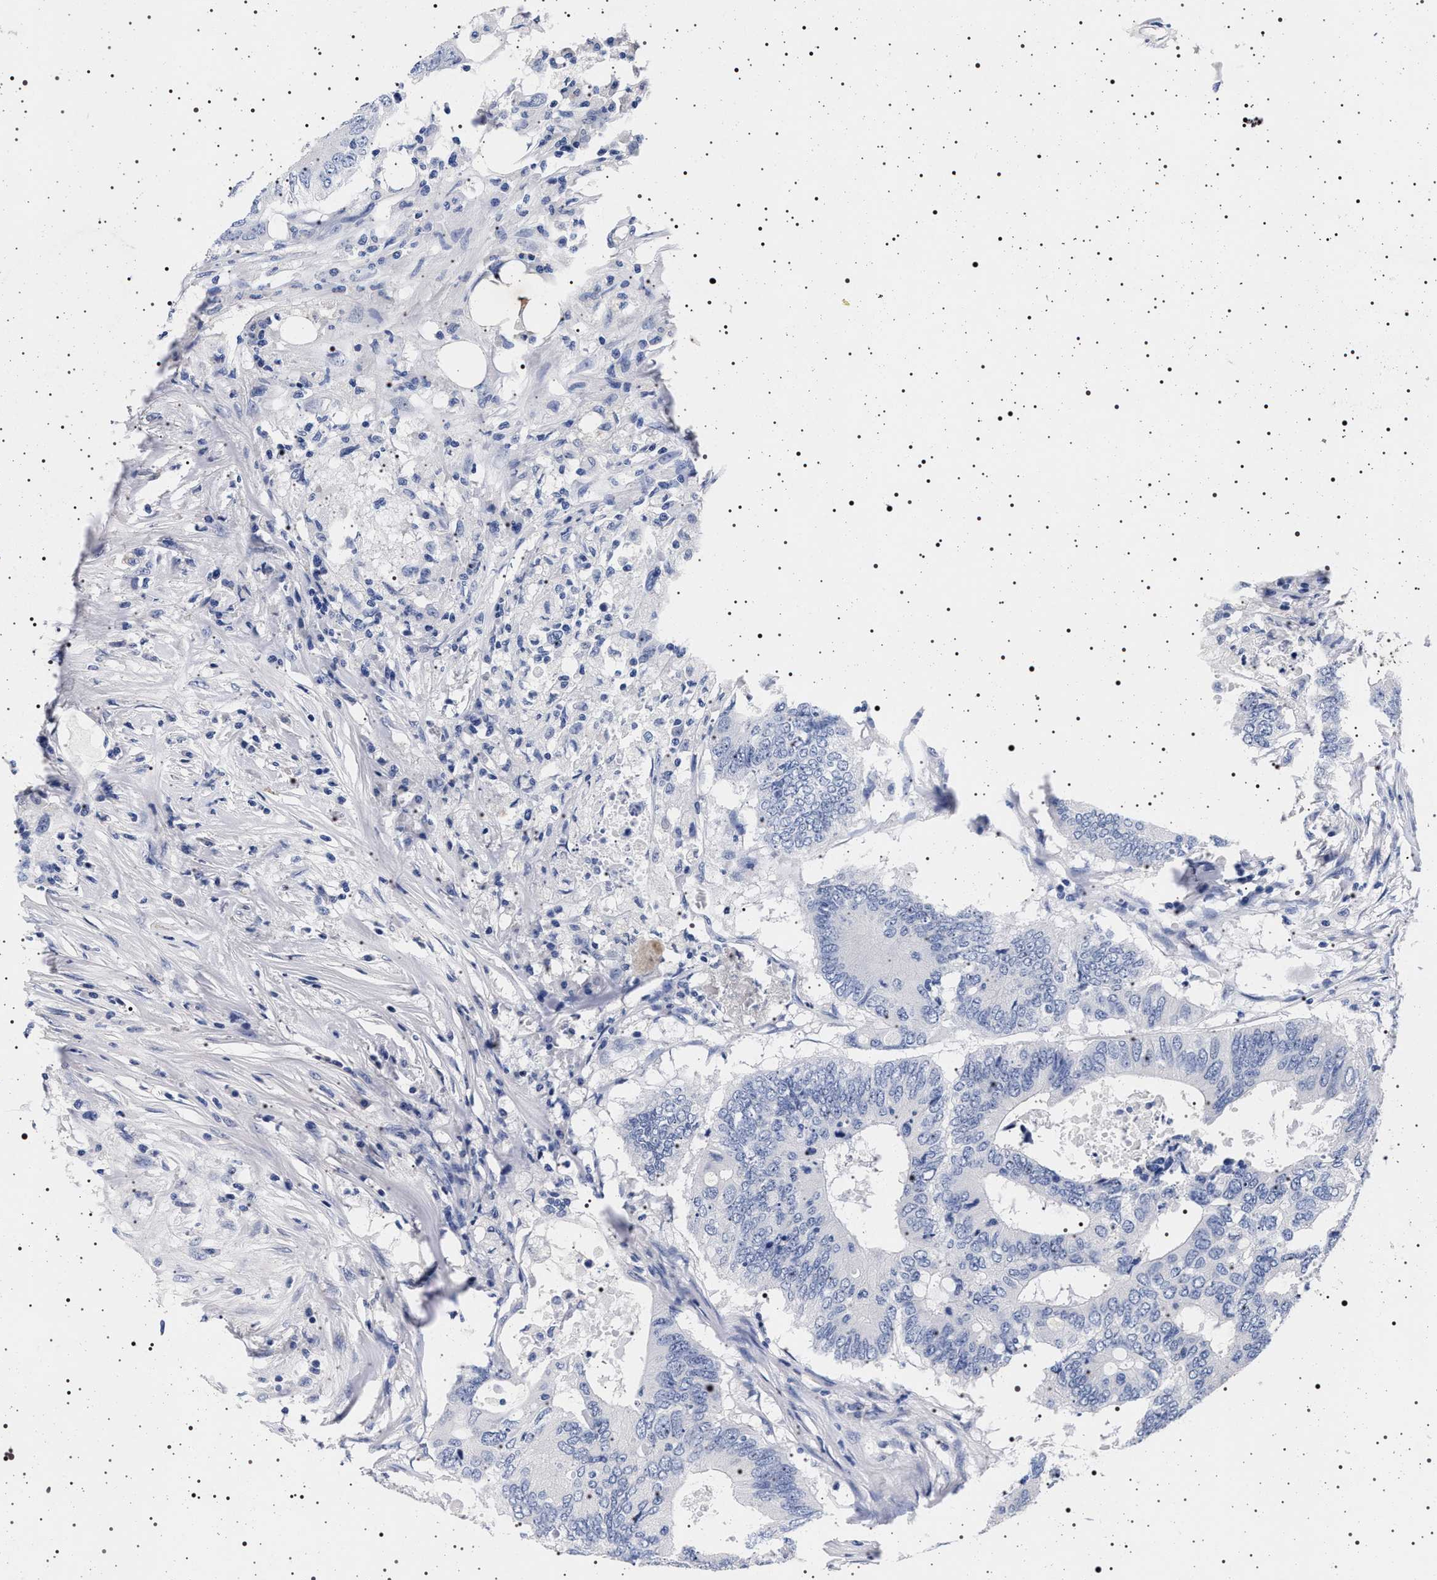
{"staining": {"intensity": "negative", "quantity": "none", "location": "none"}, "tissue": "colorectal cancer", "cell_type": "Tumor cells", "image_type": "cancer", "snomed": [{"axis": "morphology", "description": "Adenocarcinoma, NOS"}, {"axis": "topography", "description": "Colon"}], "caption": "There is no significant staining in tumor cells of colorectal adenocarcinoma.", "gene": "MAPK10", "patient": {"sex": "male", "age": 71}}